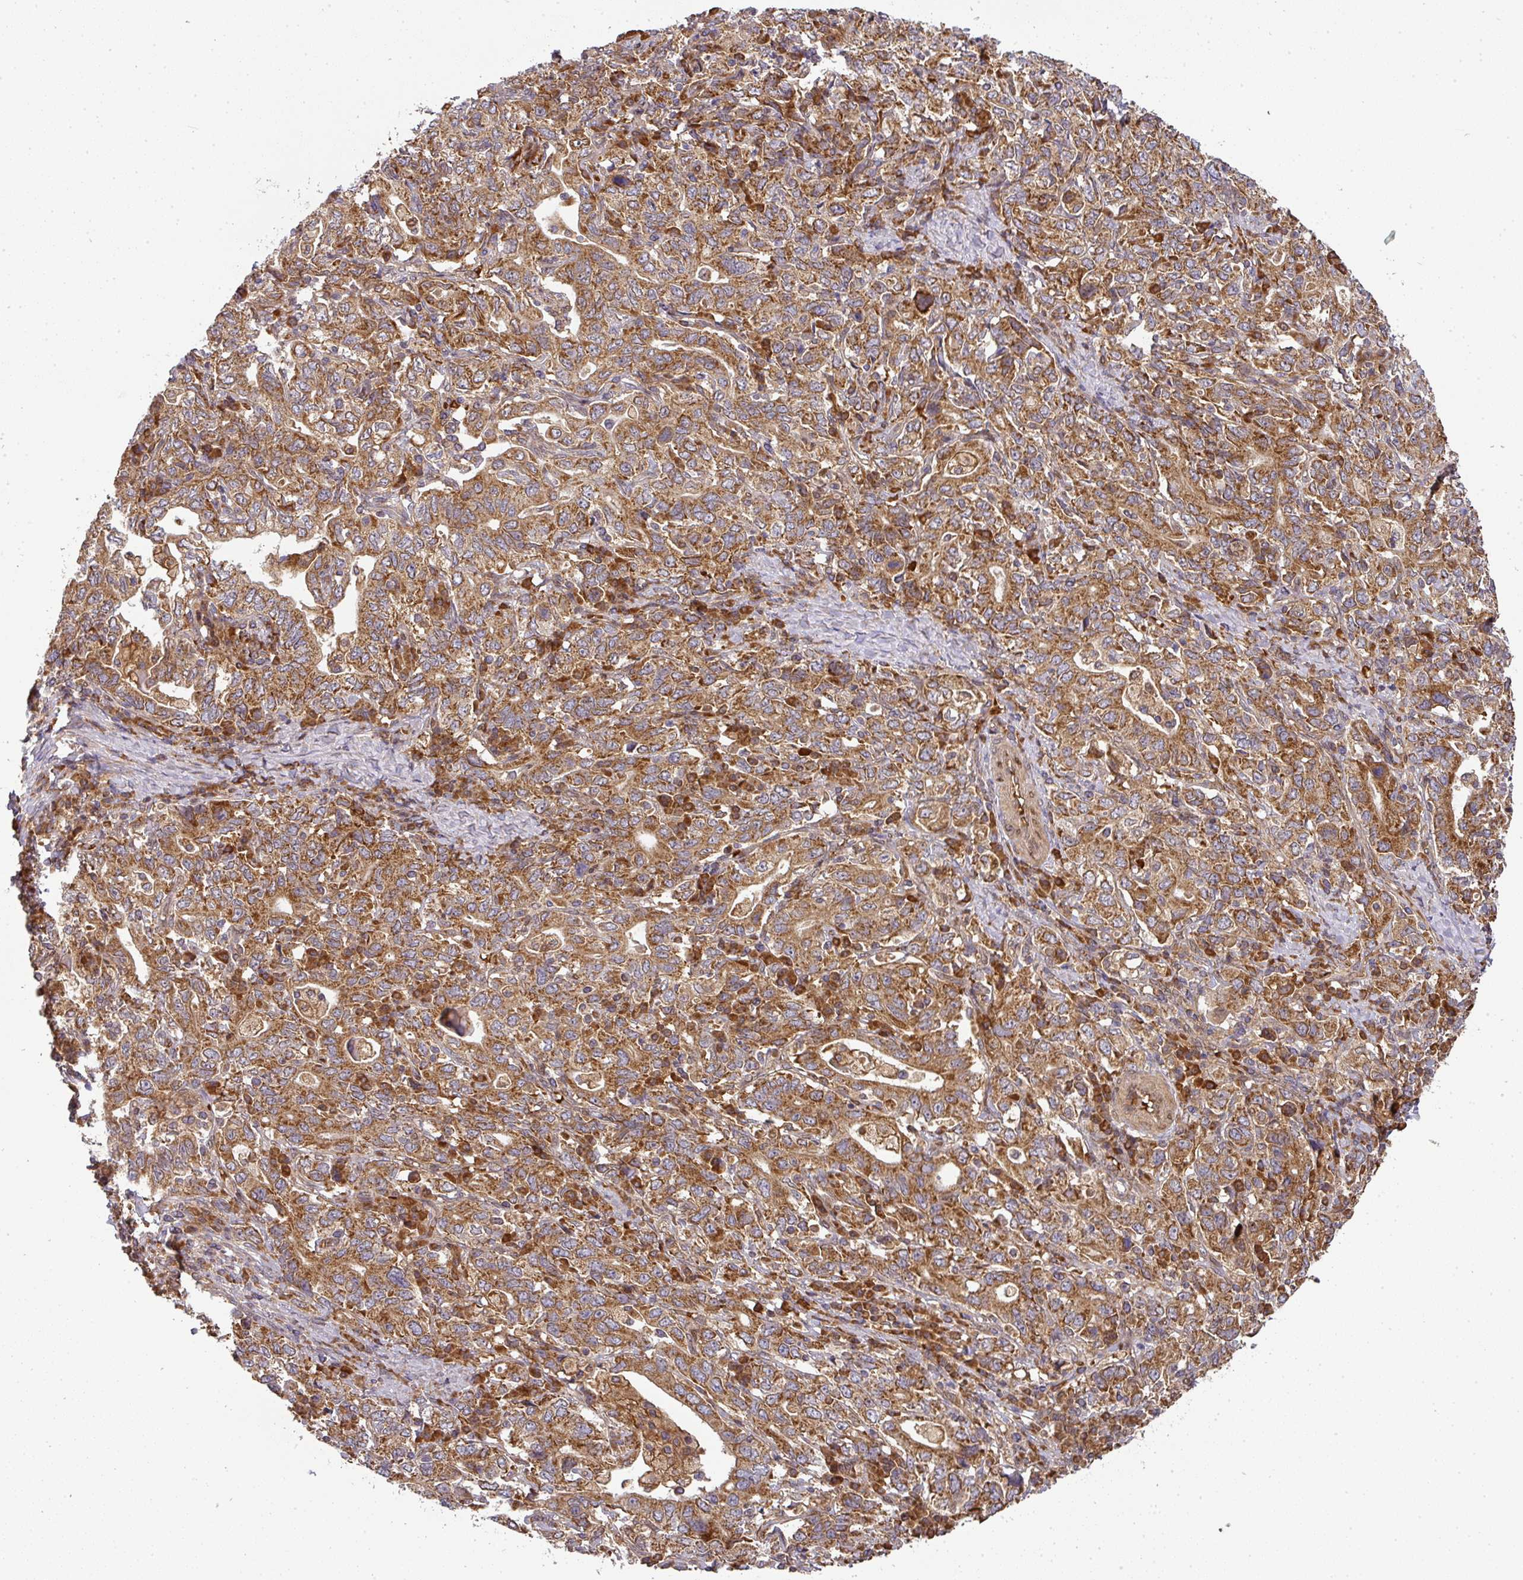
{"staining": {"intensity": "moderate", "quantity": ">75%", "location": "cytoplasmic/membranous"}, "tissue": "stomach cancer", "cell_type": "Tumor cells", "image_type": "cancer", "snomed": [{"axis": "morphology", "description": "Adenocarcinoma, NOS"}, {"axis": "topography", "description": "Stomach, upper"}, {"axis": "topography", "description": "Stomach"}], "caption": "A high-resolution histopathology image shows IHC staining of stomach adenocarcinoma, which displays moderate cytoplasmic/membranous positivity in approximately >75% of tumor cells.", "gene": "MALSU1", "patient": {"sex": "male", "age": 62}}